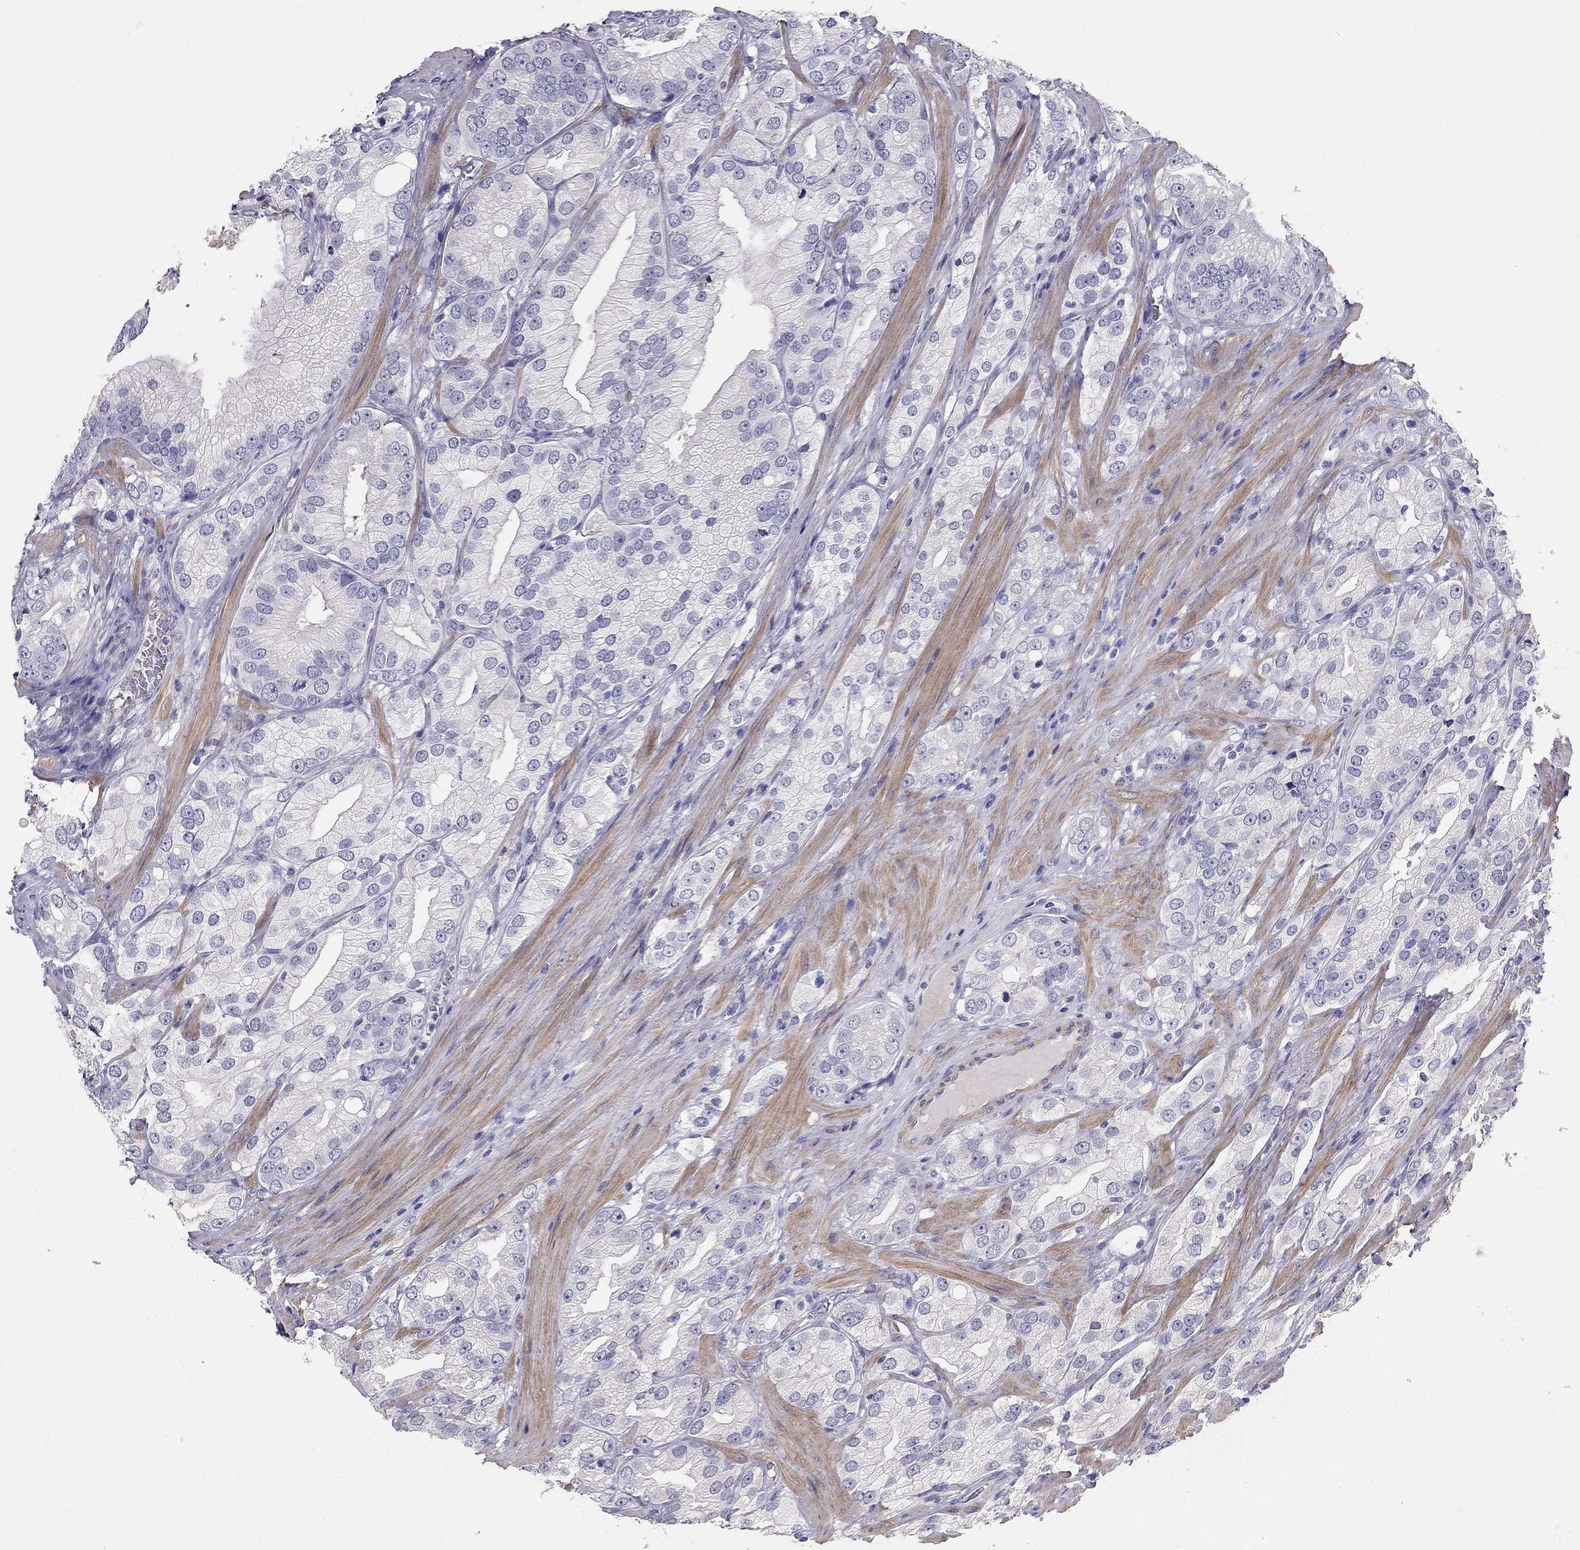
{"staining": {"intensity": "negative", "quantity": "none", "location": "none"}, "tissue": "prostate cancer", "cell_type": "Tumor cells", "image_type": "cancer", "snomed": [{"axis": "morphology", "description": "Adenocarcinoma, High grade"}, {"axis": "topography", "description": "Prostate and seminal vesicle, NOS"}], "caption": "The histopathology image exhibits no staining of tumor cells in prostate cancer.", "gene": "LY6H", "patient": {"sex": "male", "age": 62}}